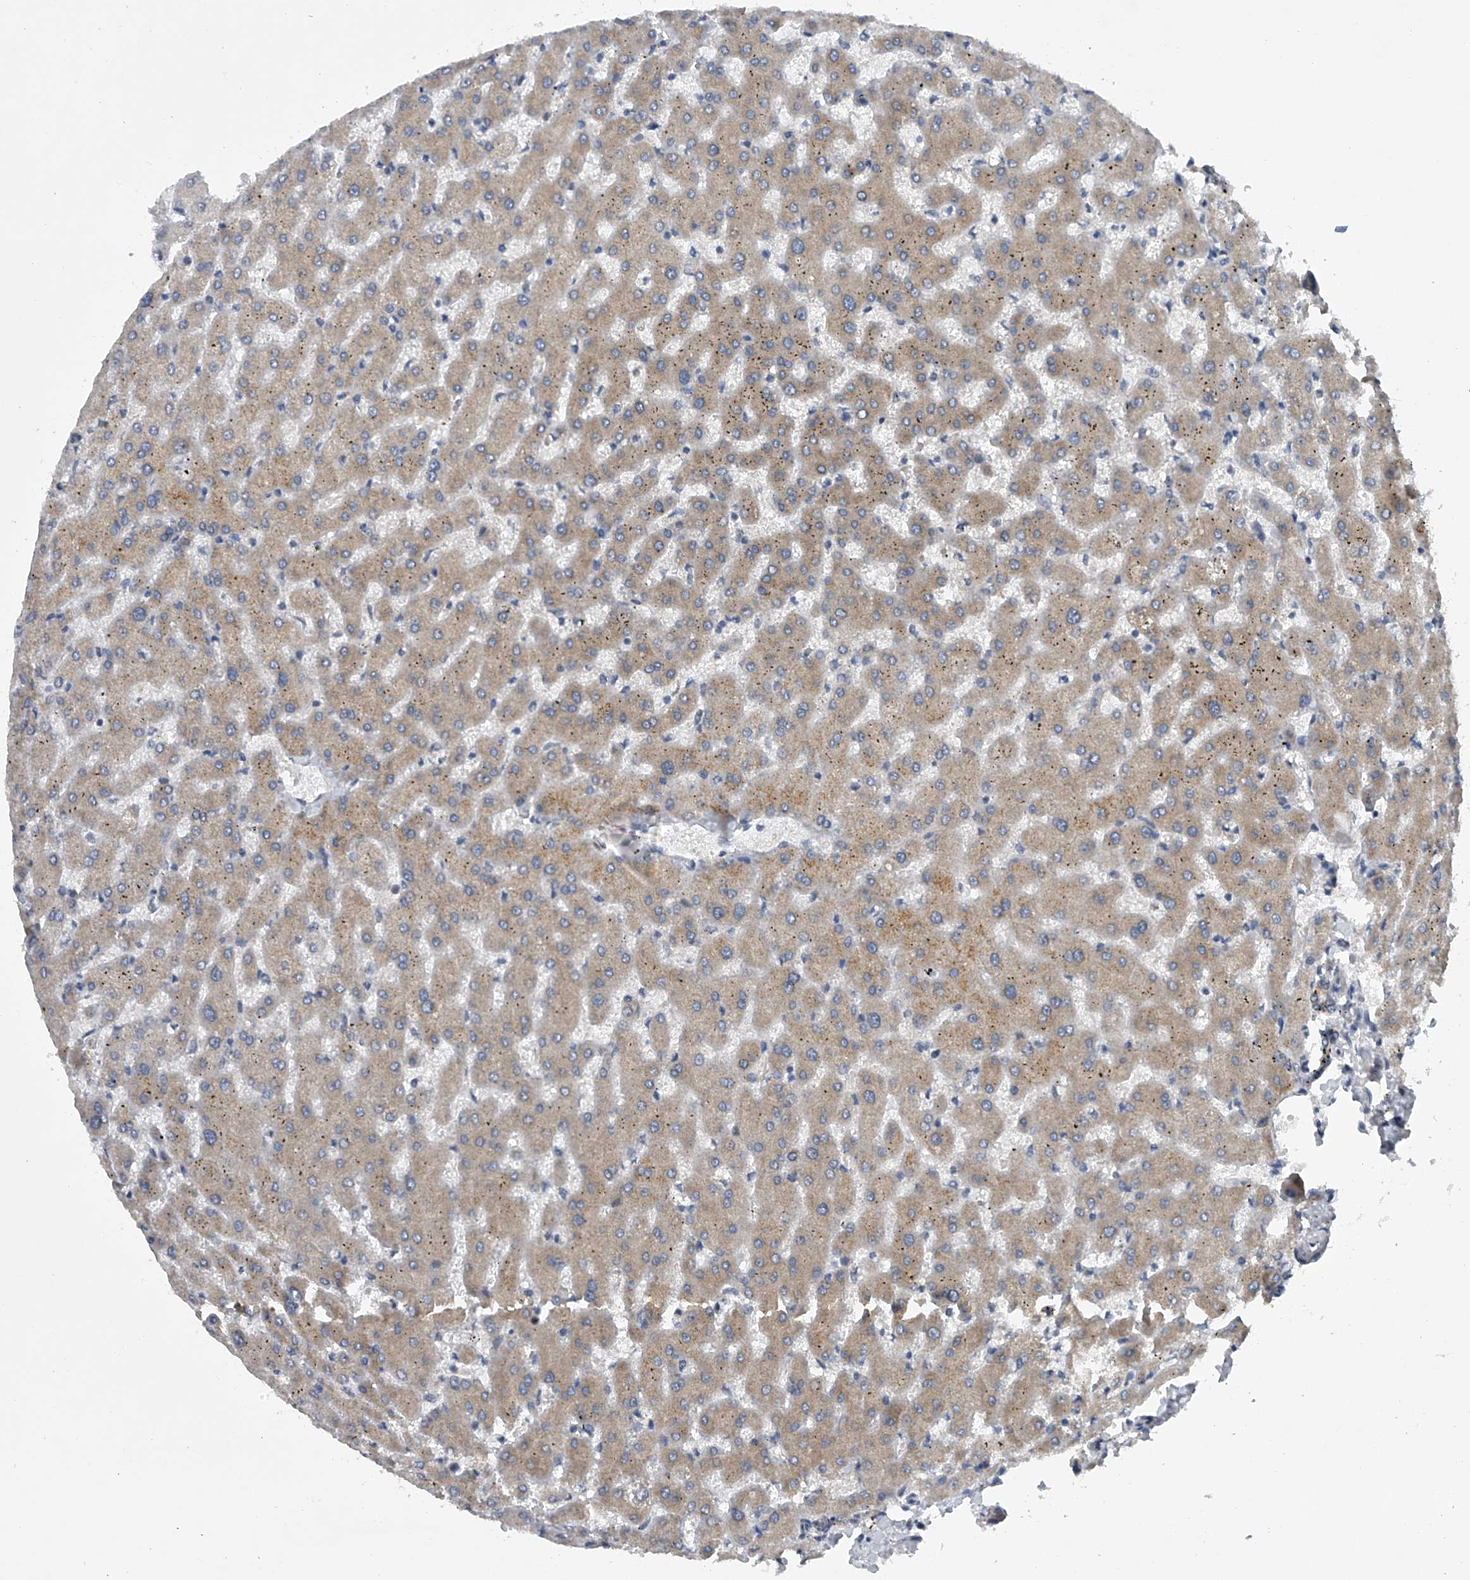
{"staining": {"intensity": "weak", "quantity": "25%-75%", "location": "cytoplasmic/membranous"}, "tissue": "liver", "cell_type": "Cholangiocytes", "image_type": "normal", "snomed": [{"axis": "morphology", "description": "Normal tissue, NOS"}, {"axis": "topography", "description": "Liver"}], "caption": "Protein staining exhibits weak cytoplasmic/membranous staining in approximately 25%-75% of cholangiocytes in unremarkable liver.", "gene": "RNF5", "patient": {"sex": "female", "age": 63}}